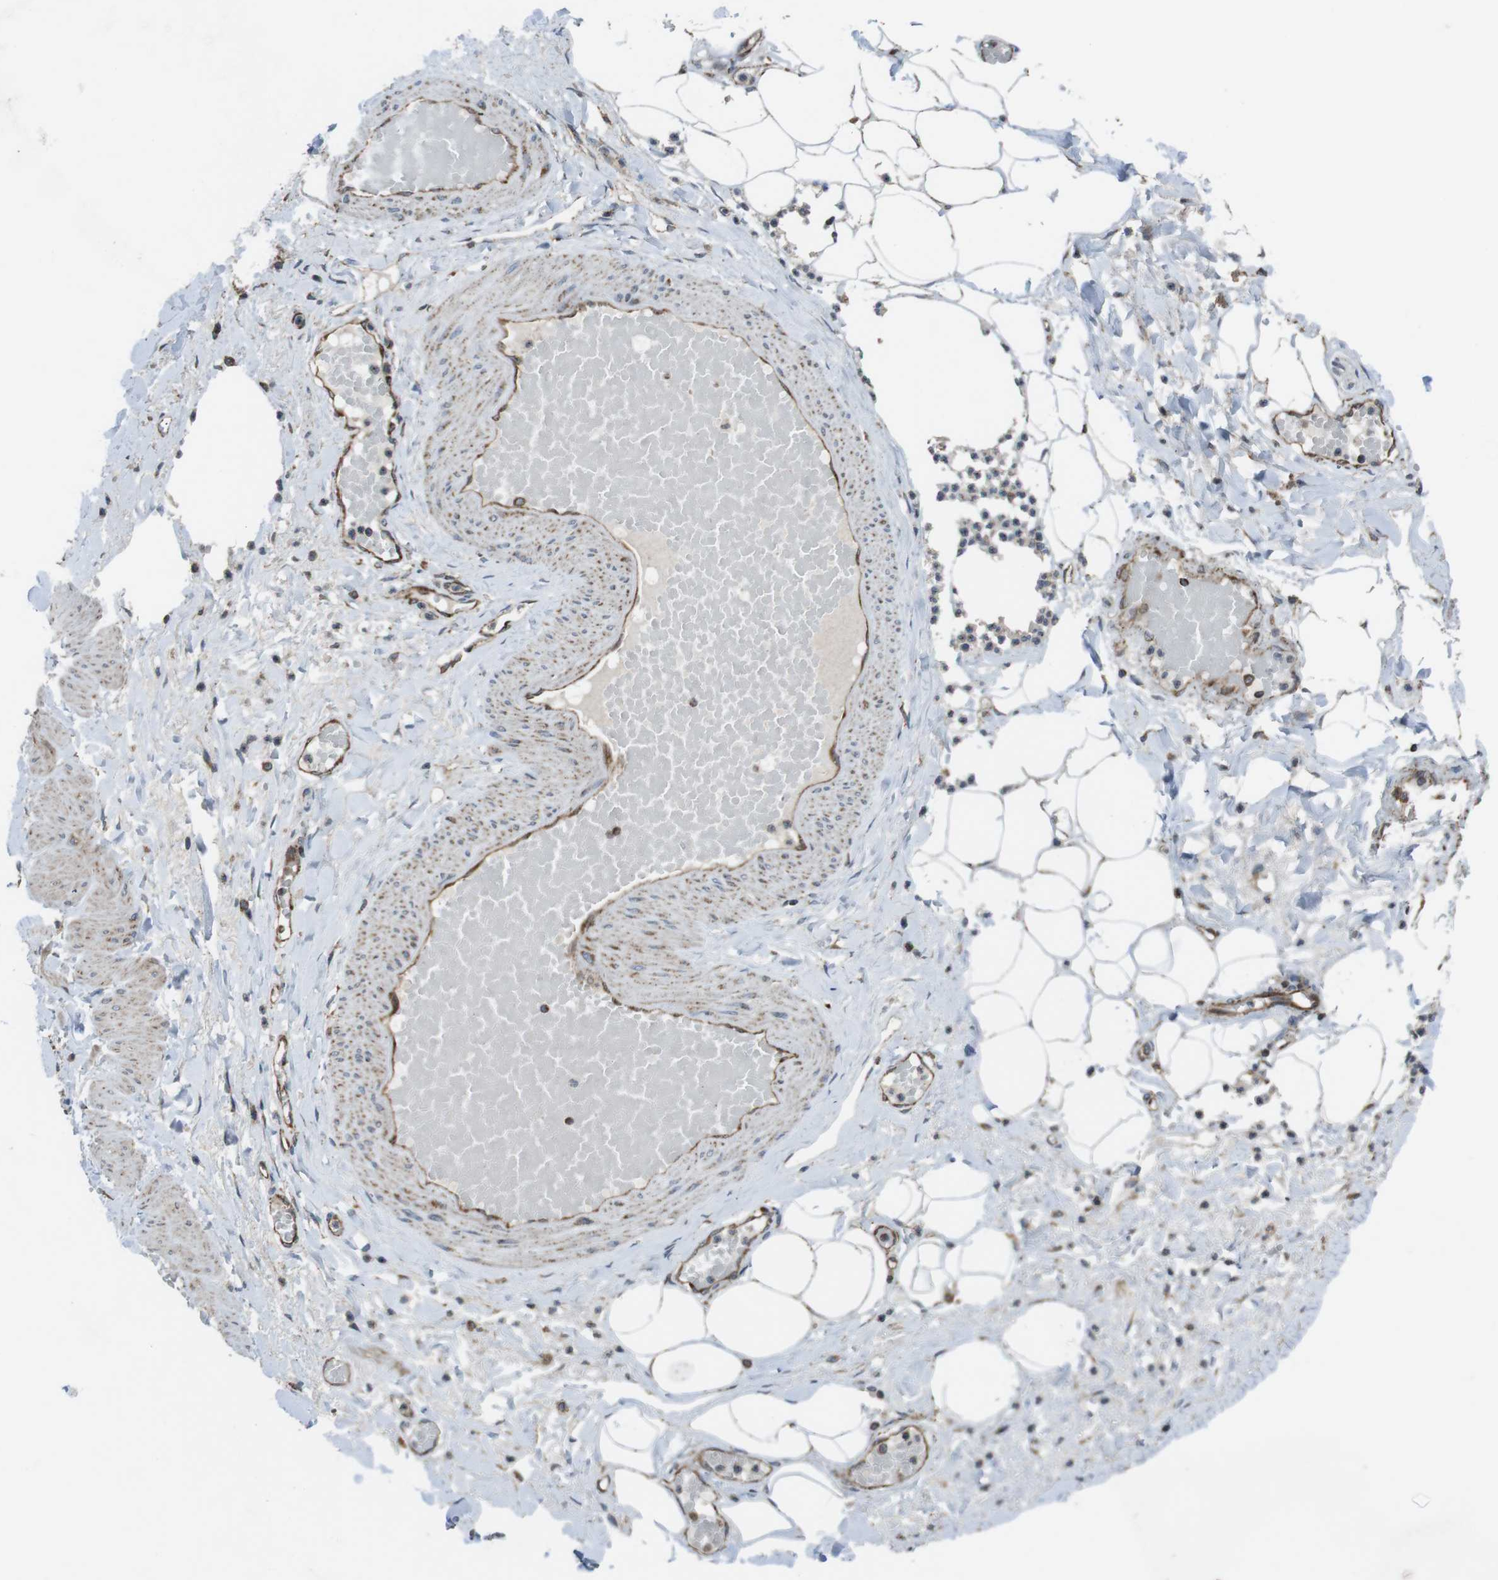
{"staining": {"intensity": "moderate", "quantity": ">75%", "location": "cytoplasmic/membranous"}, "tissue": "adipose tissue", "cell_type": "Adipocytes", "image_type": "normal", "snomed": [{"axis": "morphology", "description": "Normal tissue, NOS"}, {"axis": "topography", "description": "Soft tissue"}, {"axis": "topography", "description": "Vascular tissue"}], "caption": "Moderate cytoplasmic/membranous expression for a protein is present in about >75% of adipocytes of benign adipose tissue using IHC.", "gene": "GIMAP8", "patient": {"sex": "female", "age": 35}}